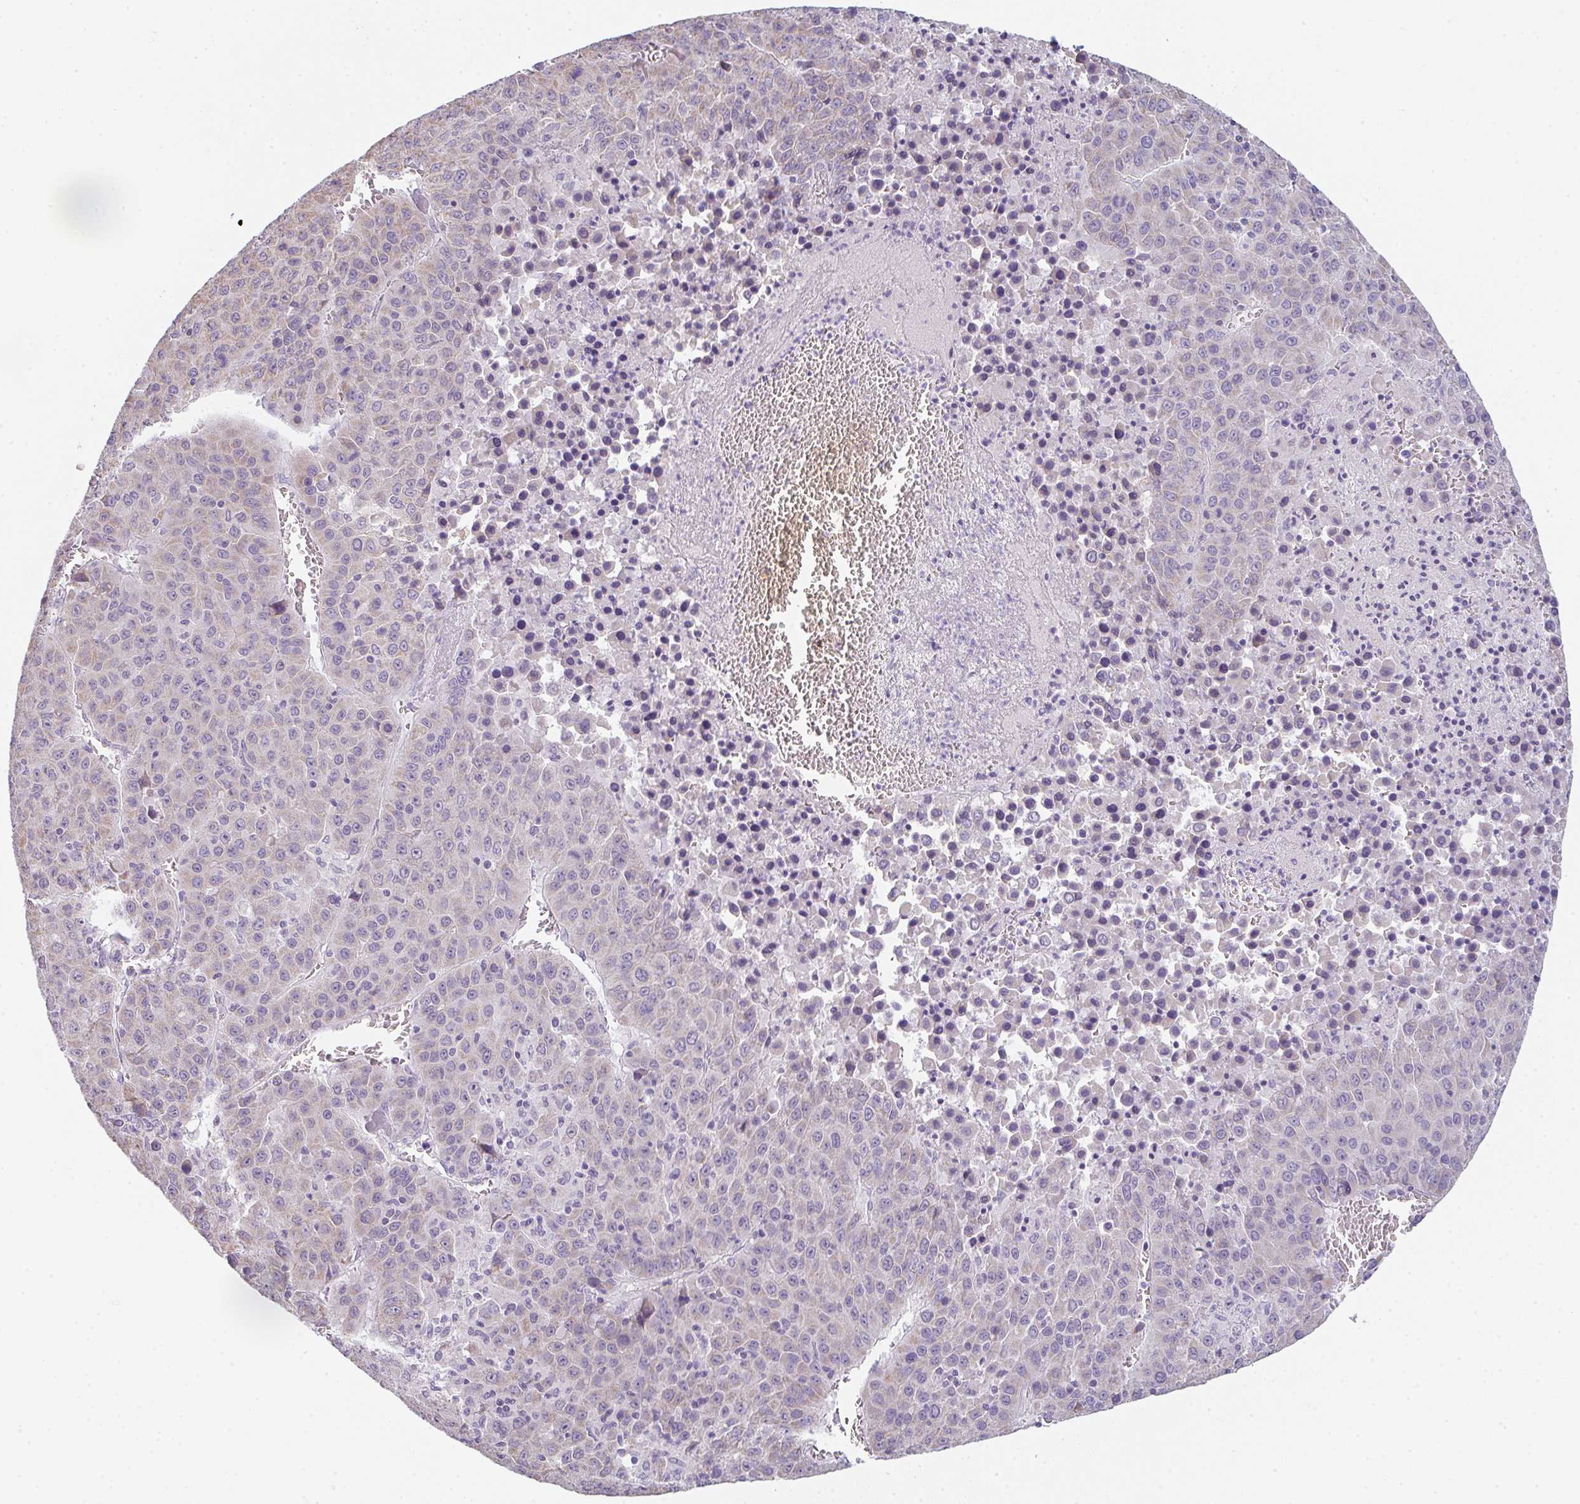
{"staining": {"intensity": "weak", "quantity": ">75%", "location": "cytoplasmic/membranous"}, "tissue": "liver cancer", "cell_type": "Tumor cells", "image_type": "cancer", "snomed": [{"axis": "morphology", "description": "Carcinoma, Hepatocellular, NOS"}, {"axis": "topography", "description": "Liver"}], "caption": "Hepatocellular carcinoma (liver) stained with DAB (3,3'-diaminobenzidine) IHC exhibits low levels of weak cytoplasmic/membranous positivity in about >75% of tumor cells.", "gene": "CACNA1S", "patient": {"sex": "female", "age": 53}}